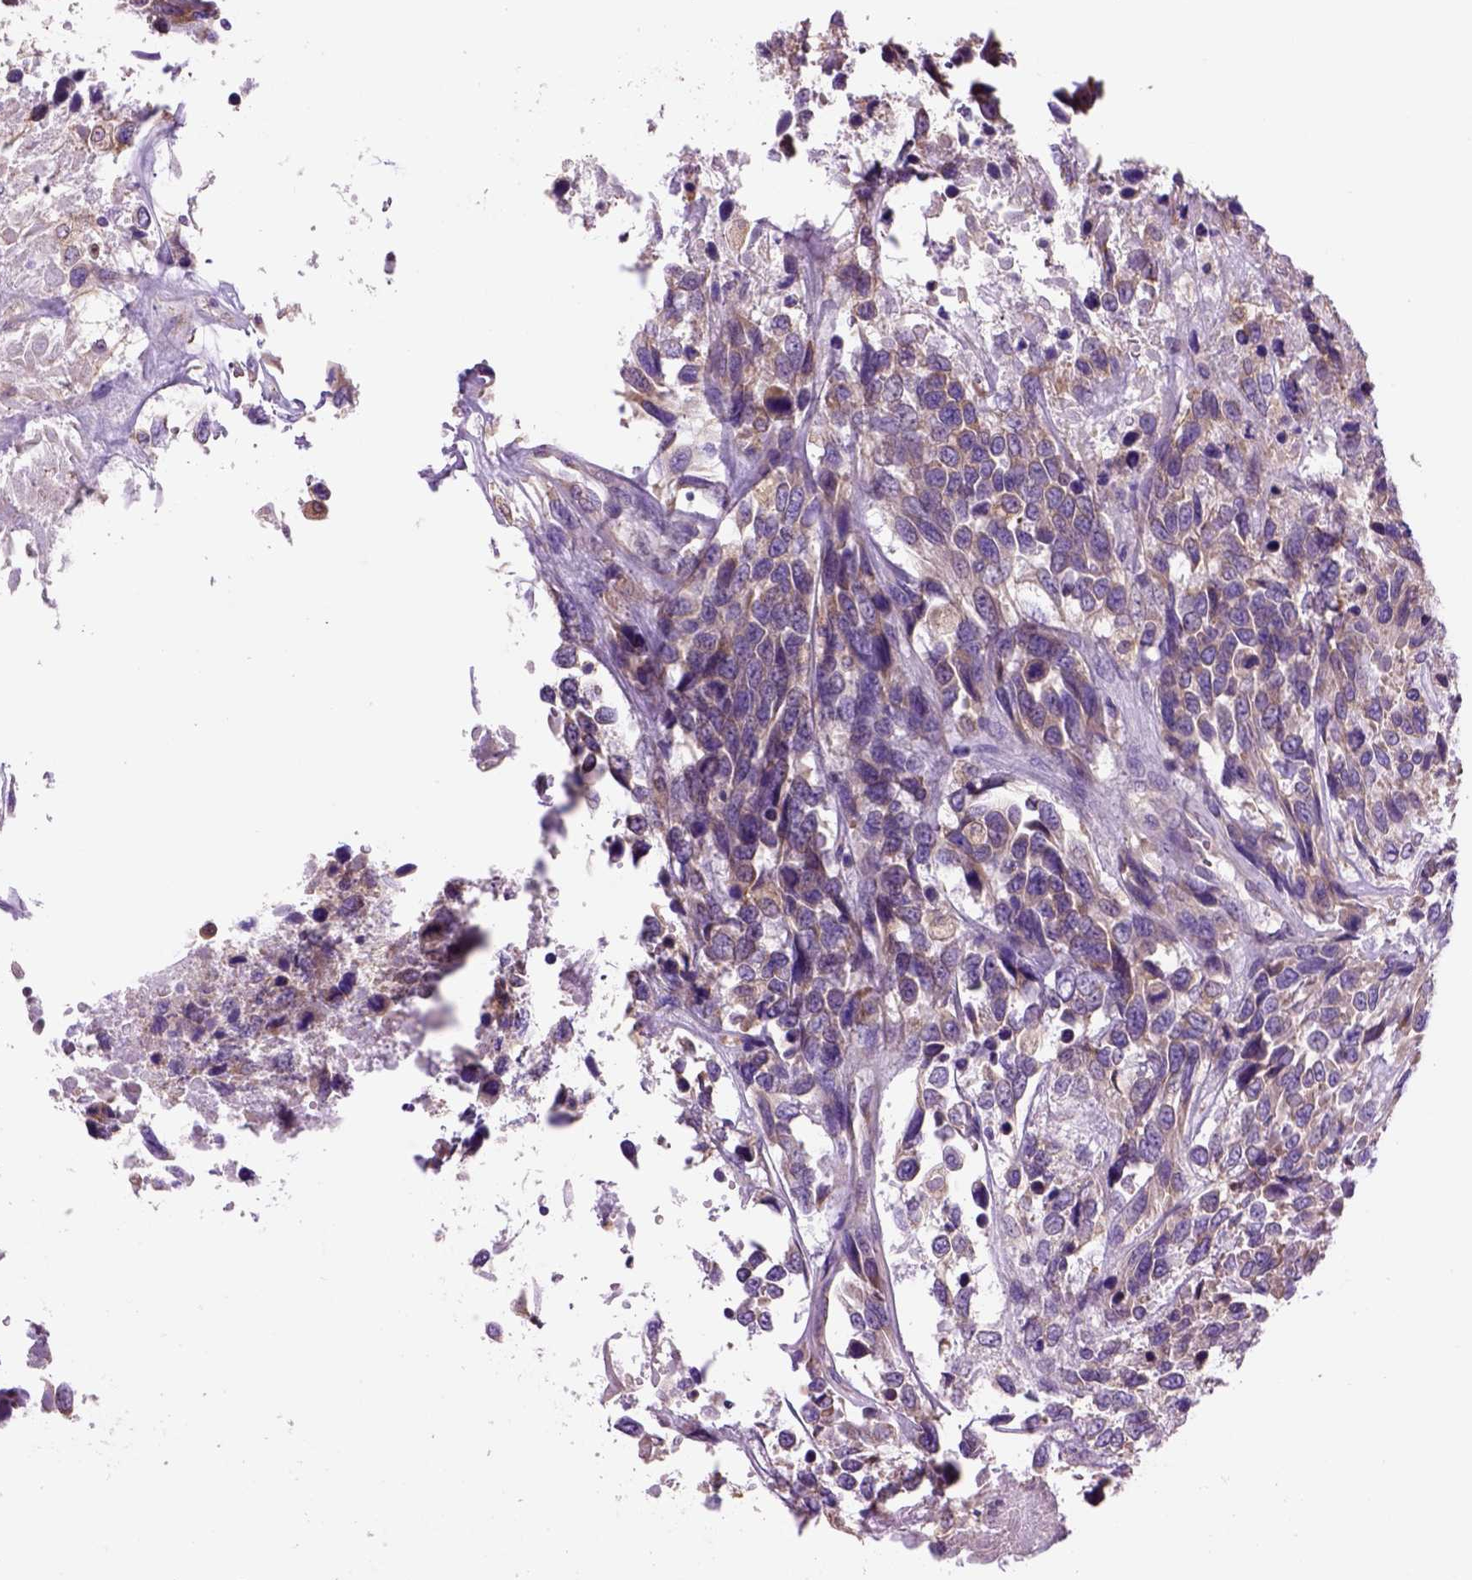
{"staining": {"intensity": "weak", "quantity": ">75%", "location": "cytoplasmic/membranous"}, "tissue": "urothelial cancer", "cell_type": "Tumor cells", "image_type": "cancer", "snomed": [{"axis": "morphology", "description": "Urothelial carcinoma, High grade"}, {"axis": "topography", "description": "Urinary bladder"}], "caption": "Immunohistochemistry (IHC) micrograph of neoplastic tissue: human urothelial cancer stained using IHC shows low levels of weak protein expression localized specifically in the cytoplasmic/membranous of tumor cells, appearing as a cytoplasmic/membranous brown color.", "gene": "PIAS3", "patient": {"sex": "female", "age": 70}}